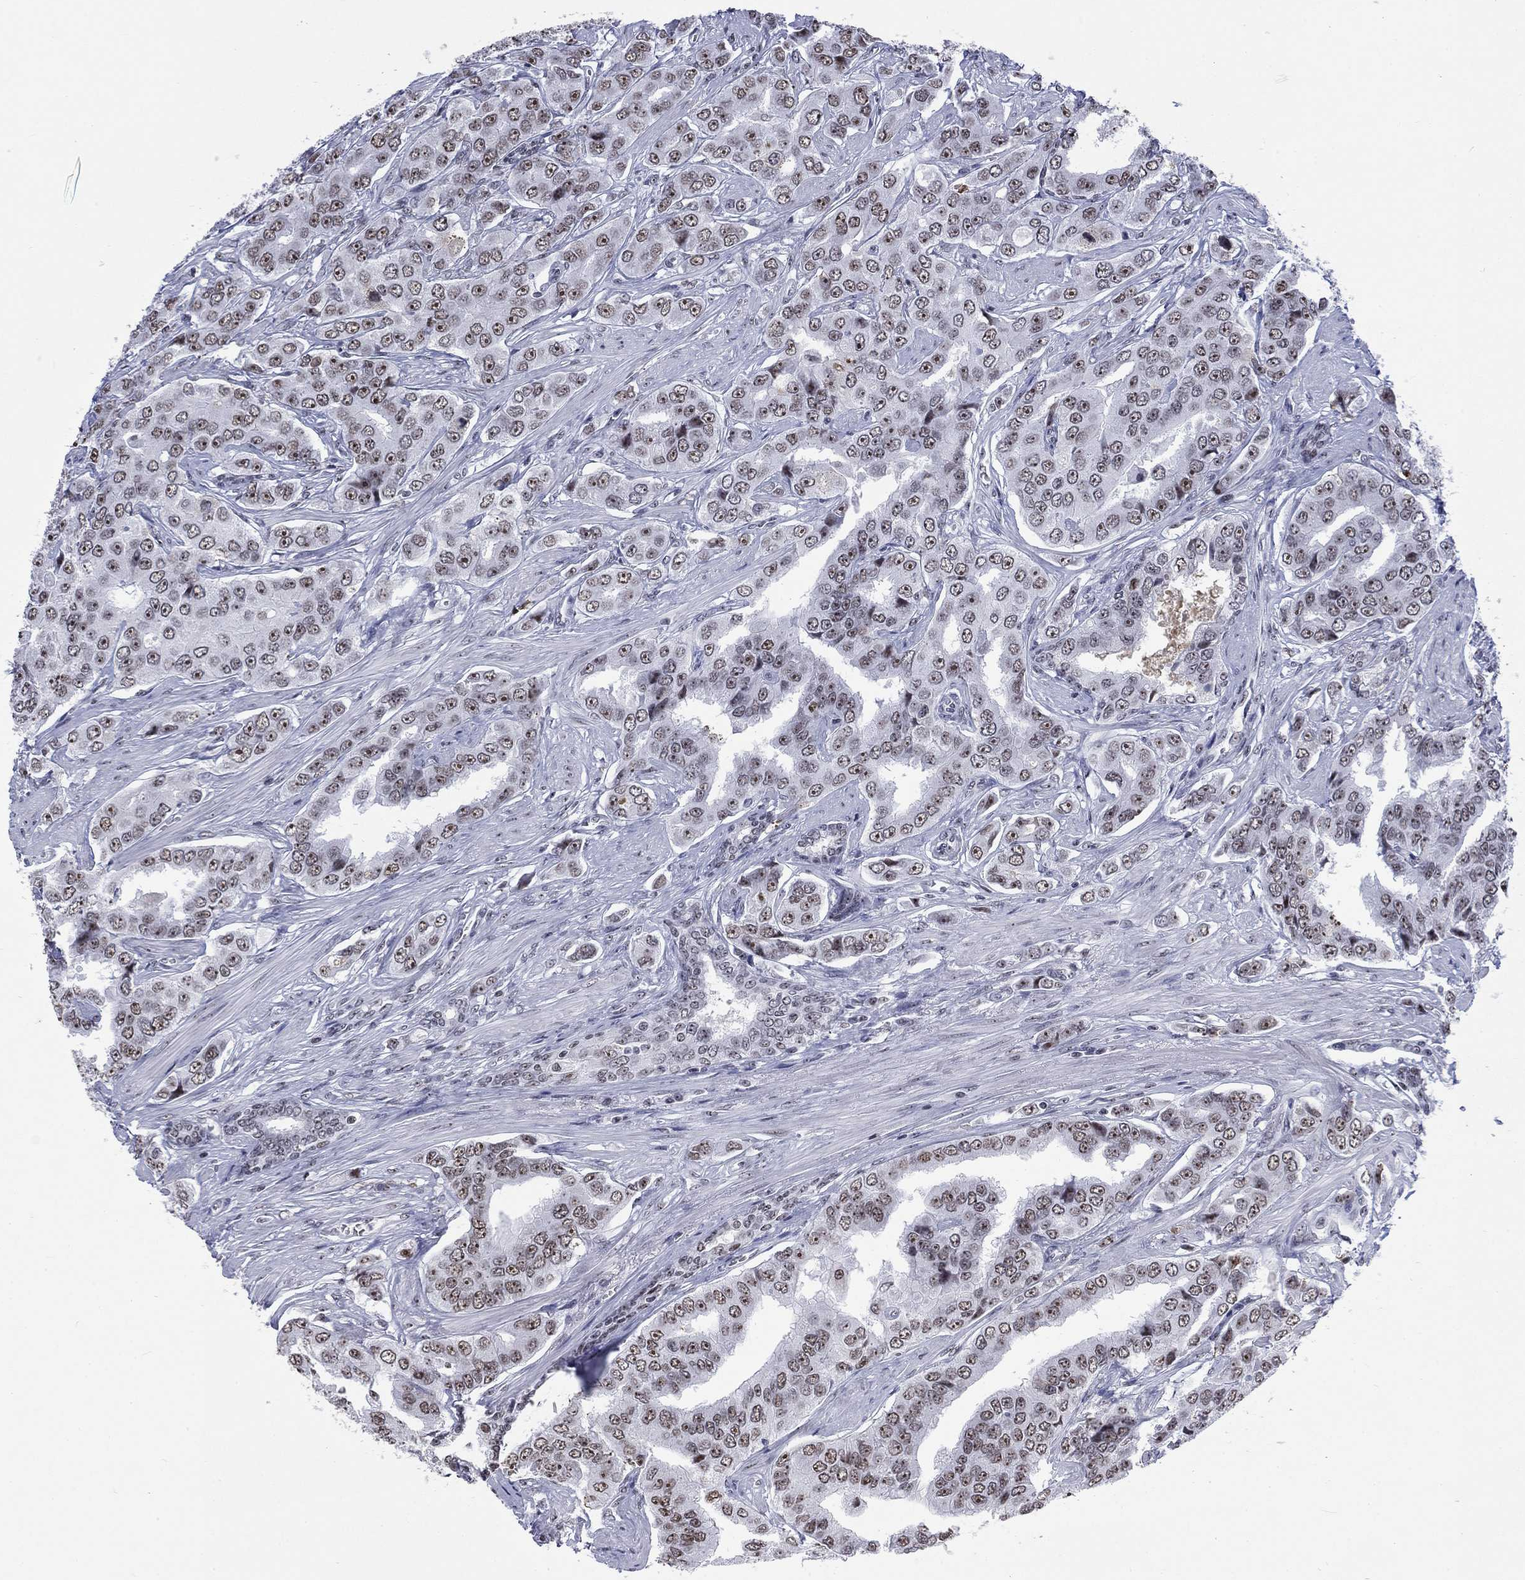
{"staining": {"intensity": "moderate", "quantity": "<25%", "location": "nuclear"}, "tissue": "prostate cancer", "cell_type": "Tumor cells", "image_type": "cancer", "snomed": [{"axis": "morphology", "description": "Adenocarcinoma, NOS"}, {"axis": "topography", "description": "Prostate and seminal vesicle, NOS"}, {"axis": "topography", "description": "Prostate"}], "caption": "Moderate nuclear positivity is present in approximately <25% of tumor cells in prostate cancer. The protein is stained brown, and the nuclei are stained in blue (DAB (3,3'-diaminobenzidine) IHC with brightfield microscopy, high magnification).", "gene": "CSRNP3", "patient": {"sex": "male", "age": 69}}